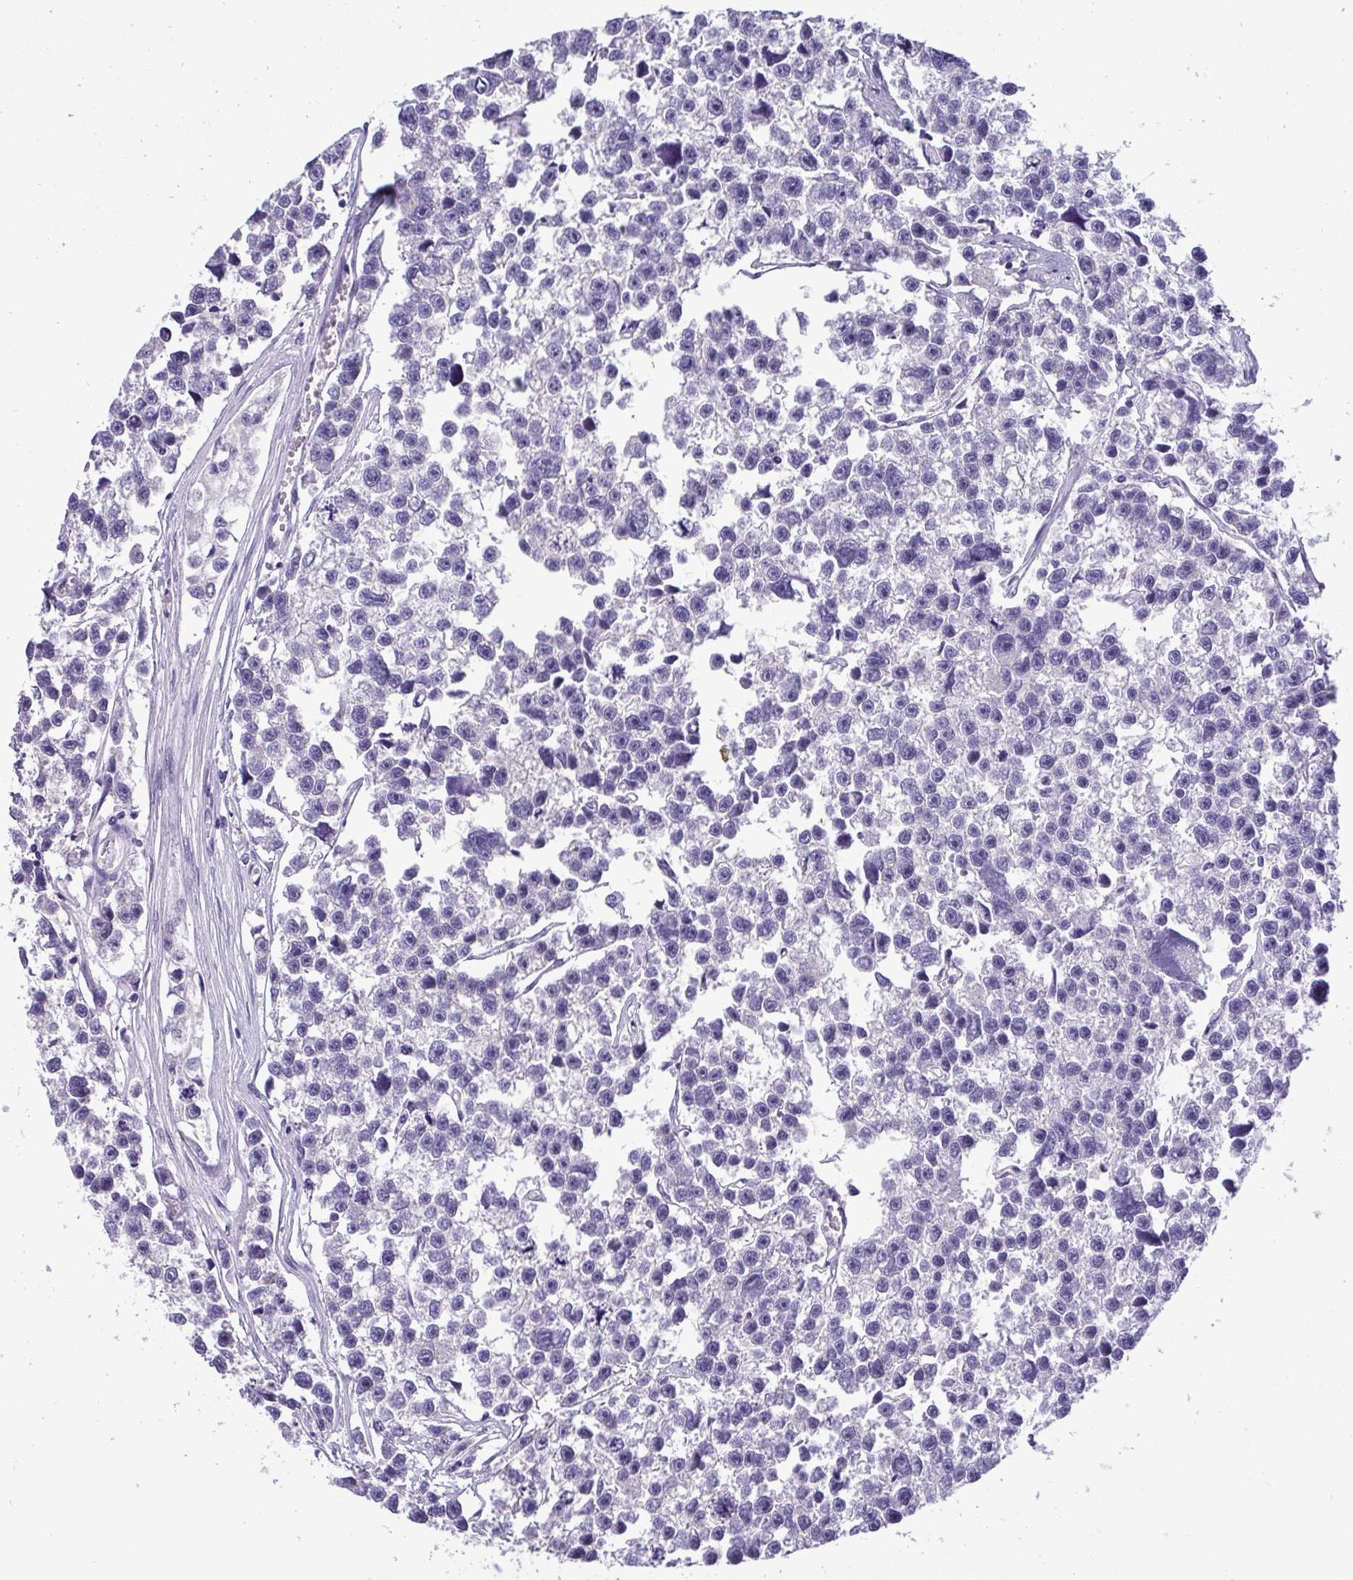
{"staining": {"intensity": "negative", "quantity": "none", "location": "none"}, "tissue": "testis cancer", "cell_type": "Tumor cells", "image_type": "cancer", "snomed": [{"axis": "morphology", "description": "Seminoma, NOS"}, {"axis": "topography", "description": "Testis"}], "caption": "Histopathology image shows no protein staining in tumor cells of testis cancer tissue.", "gene": "ST8SIA2", "patient": {"sex": "male", "age": 26}}